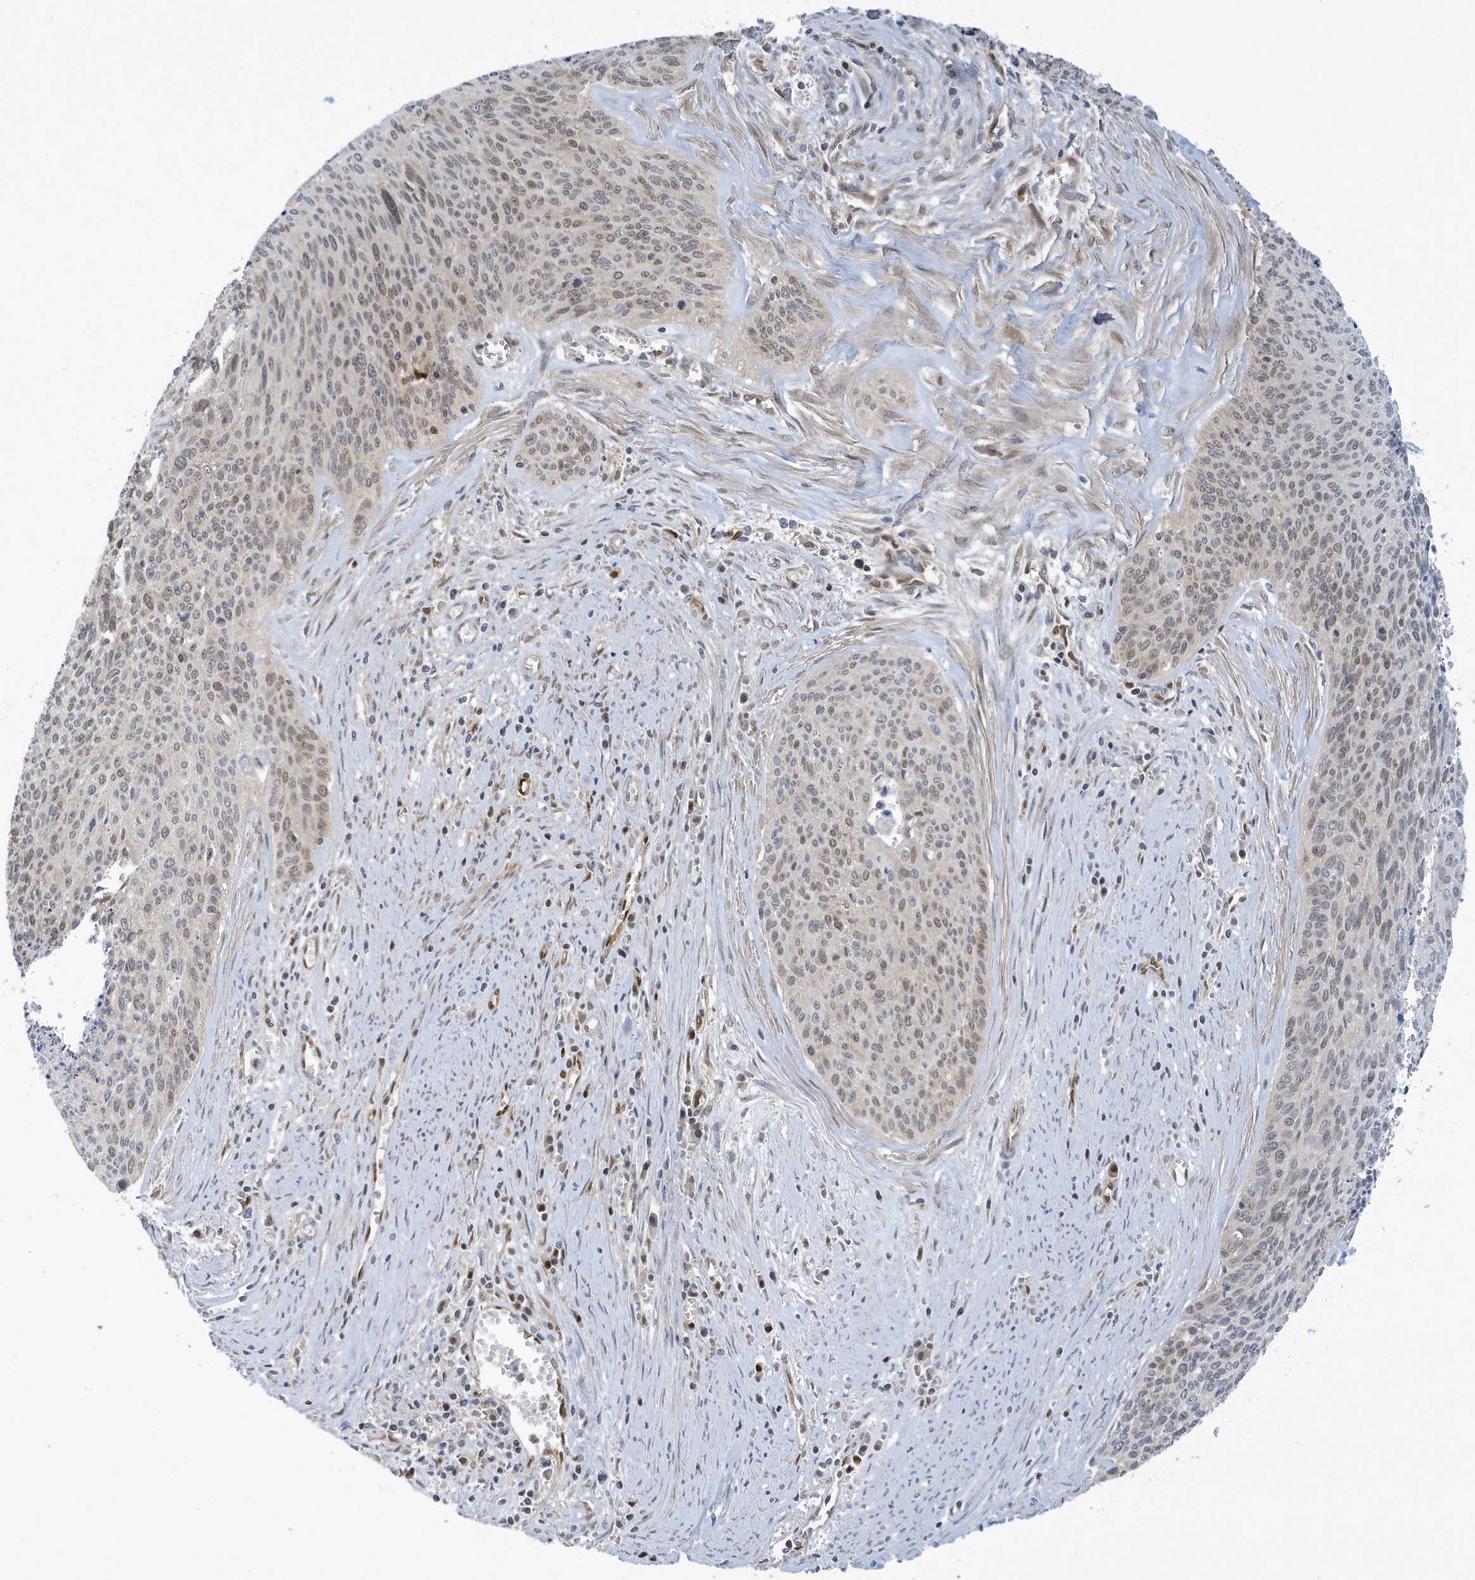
{"staining": {"intensity": "weak", "quantity": "25%-75%", "location": "nuclear"}, "tissue": "cervical cancer", "cell_type": "Tumor cells", "image_type": "cancer", "snomed": [{"axis": "morphology", "description": "Squamous cell carcinoma, NOS"}, {"axis": "topography", "description": "Cervix"}], "caption": "Immunohistochemical staining of cervical squamous cell carcinoma demonstrates weak nuclear protein staining in about 25%-75% of tumor cells.", "gene": "NCOA7", "patient": {"sex": "female", "age": 55}}